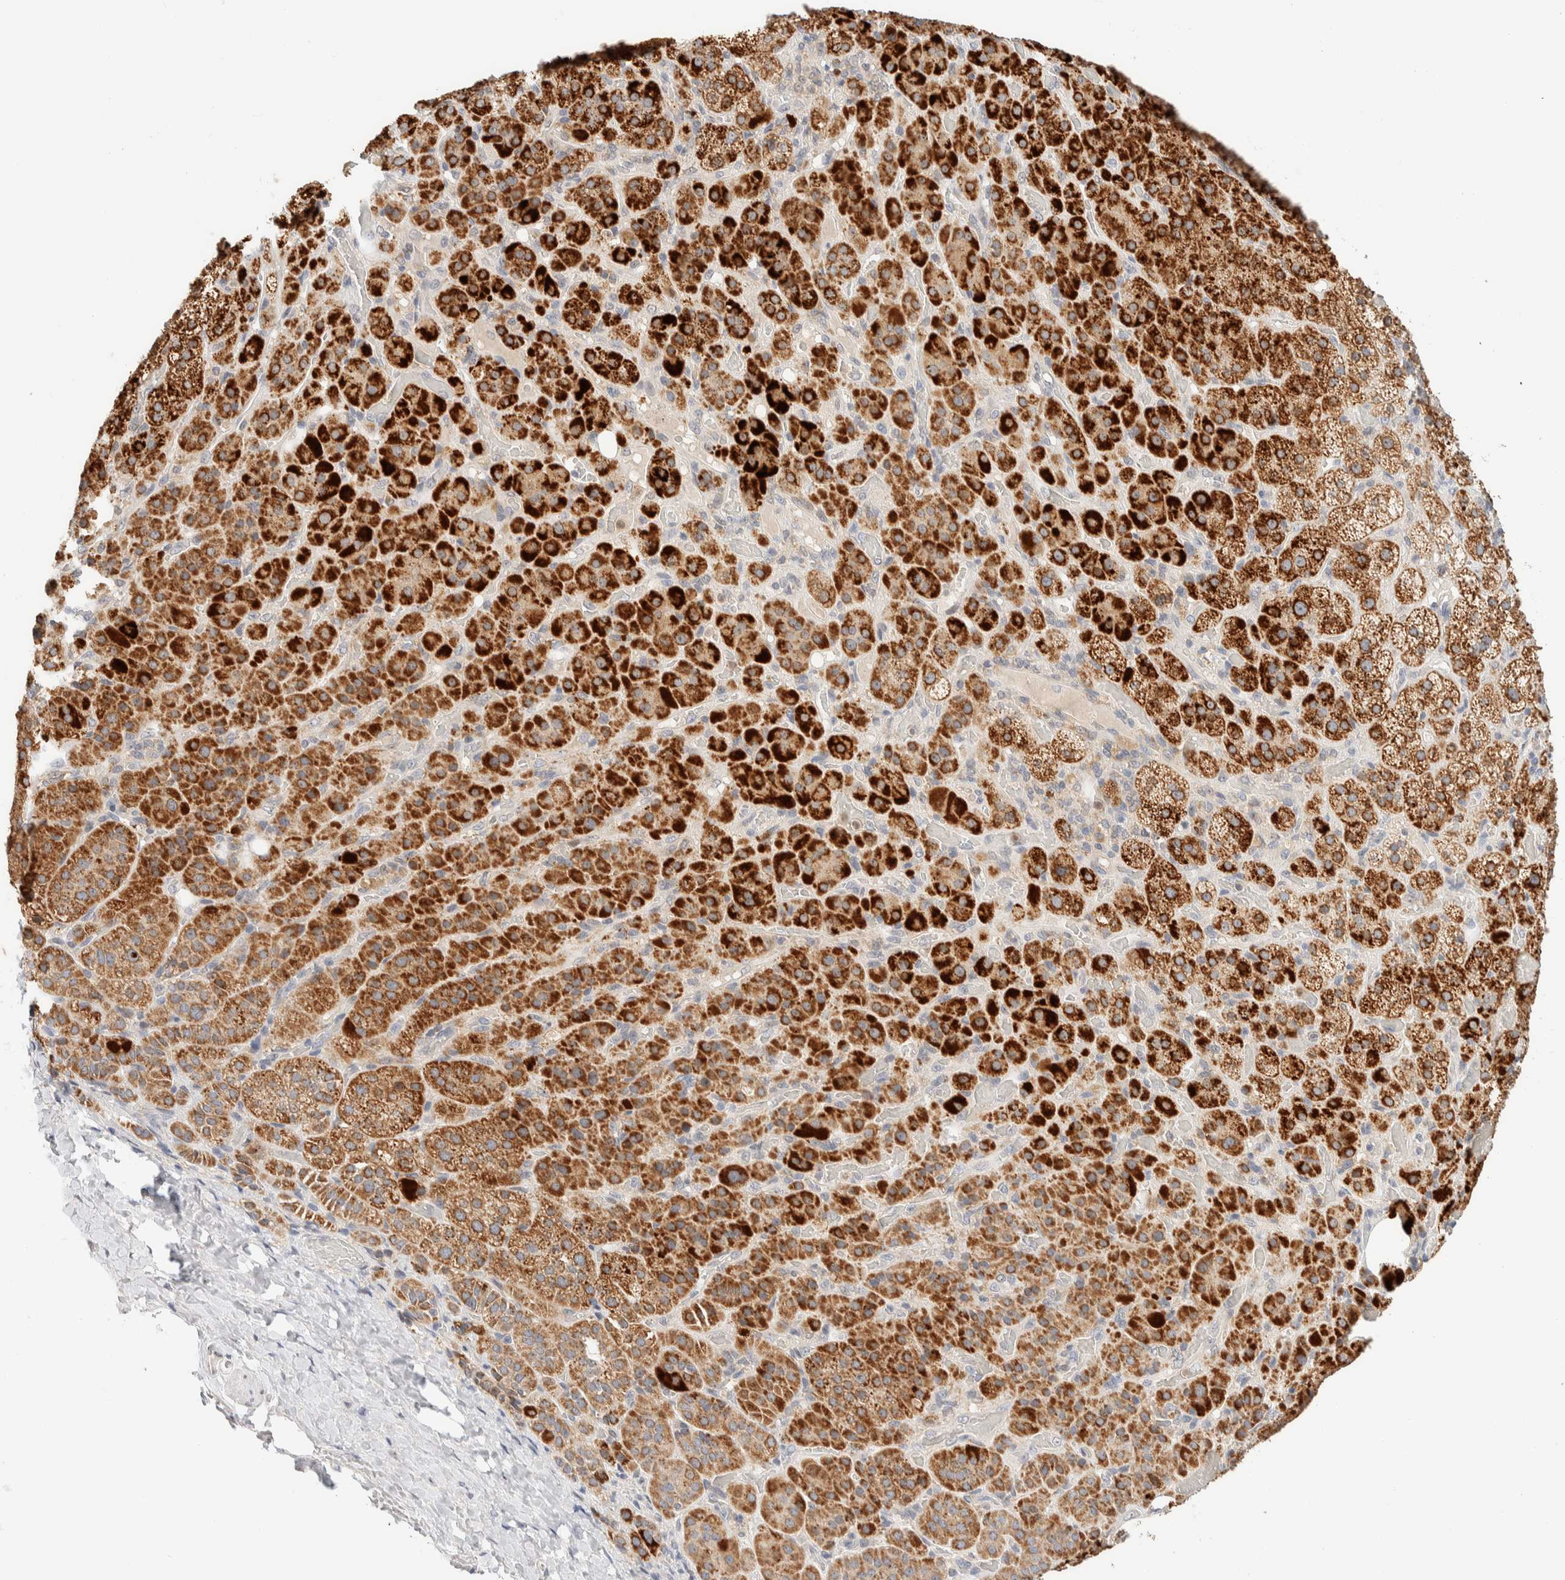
{"staining": {"intensity": "strong", "quantity": ">75%", "location": "cytoplasmic/membranous"}, "tissue": "adrenal gland", "cell_type": "Glandular cells", "image_type": "normal", "snomed": [{"axis": "morphology", "description": "Normal tissue, NOS"}, {"axis": "topography", "description": "Adrenal gland"}], "caption": "This photomicrograph shows unremarkable adrenal gland stained with IHC to label a protein in brown. The cytoplasmic/membranous of glandular cells show strong positivity for the protein. Nuclei are counter-stained blue.", "gene": "HDHD3", "patient": {"sex": "male", "age": 57}}